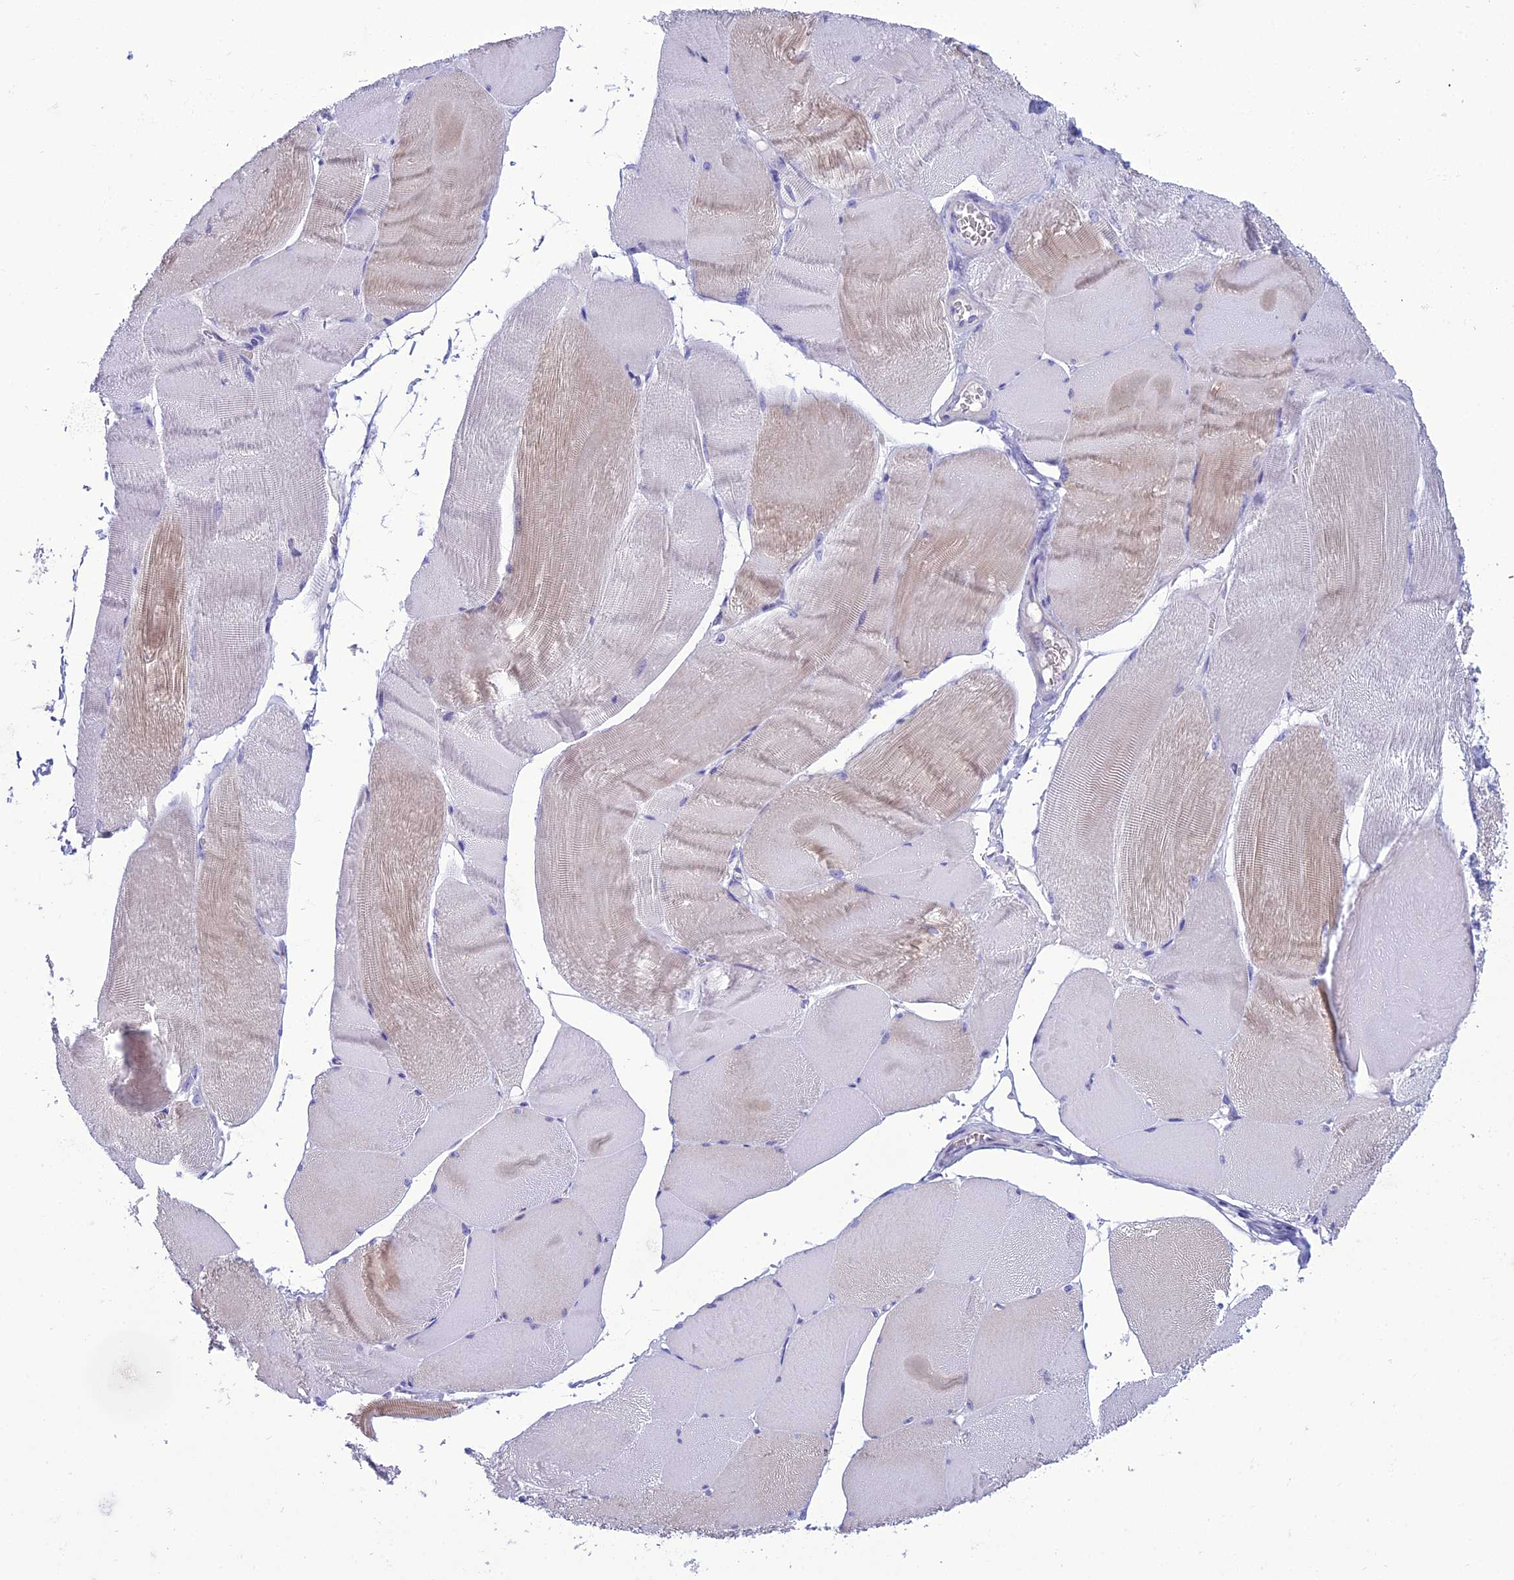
{"staining": {"intensity": "weak", "quantity": "25%-75%", "location": "cytoplasmic/membranous"}, "tissue": "skeletal muscle", "cell_type": "Myocytes", "image_type": "normal", "snomed": [{"axis": "morphology", "description": "Normal tissue, NOS"}, {"axis": "morphology", "description": "Basal cell carcinoma"}, {"axis": "topography", "description": "Skeletal muscle"}], "caption": "IHC (DAB (3,3'-diaminobenzidine)) staining of unremarkable human skeletal muscle reveals weak cytoplasmic/membranous protein expression in approximately 25%-75% of myocytes. (DAB = brown stain, brightfield microscopy at high magnification).", "gene": "CRB2", "patient": {"sex": "female", "age": 64}}